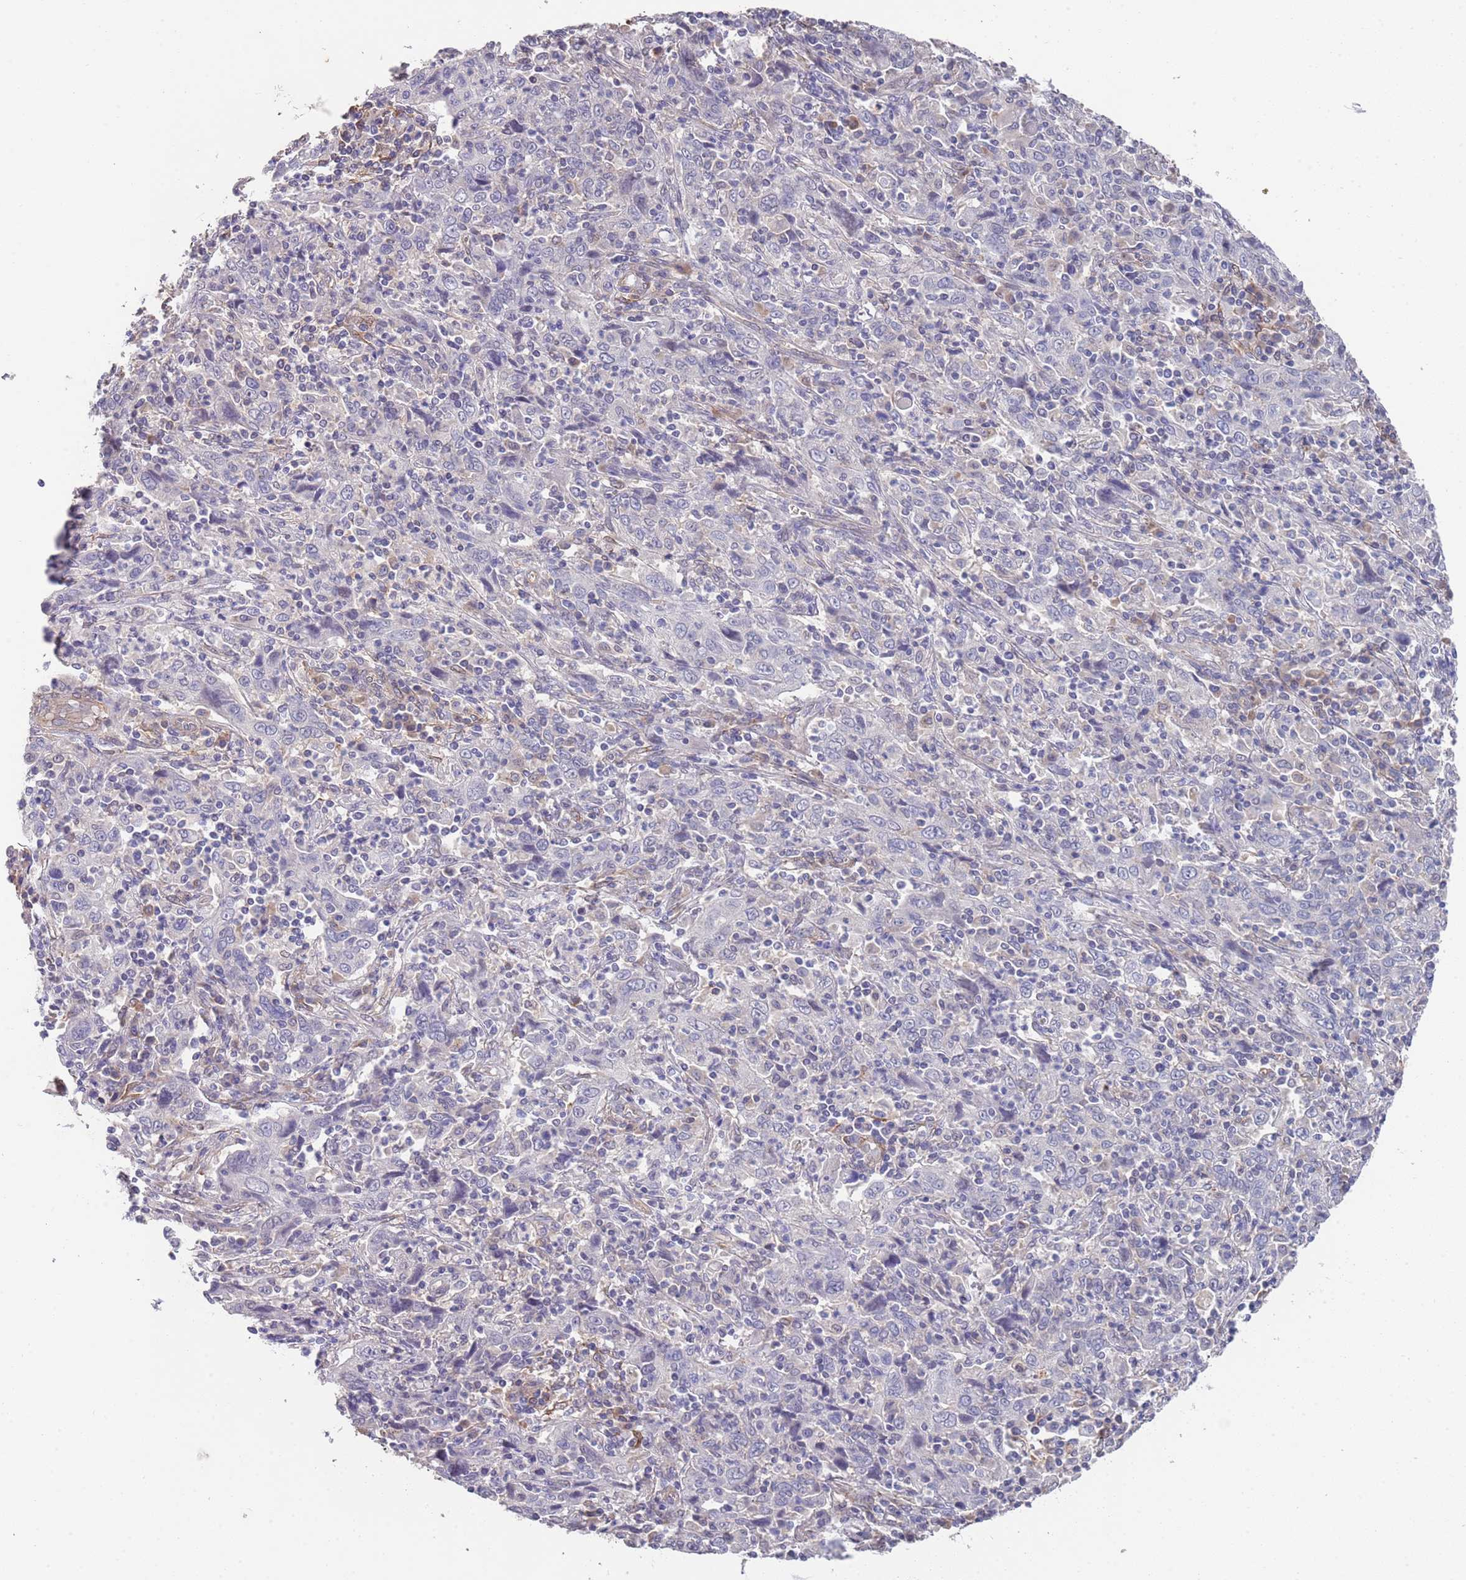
{"staining": {"intensity": "negative", "quantity": "none", "location": "none"}, "tissue": "cervical cancer", "cell_type": "Tumor cells", "image_type": "cancer", "snomed": [{"axis": "morphology", "description": "Squamous cell carcinoma, NOS"}, {"axis": "topography", "description": "Cervix"}], "caption": "Tumor cells are negative for protein expression in human cervical cancer.", "gene": "ANK2", "patient": {"sex": "female", "age": 46}}